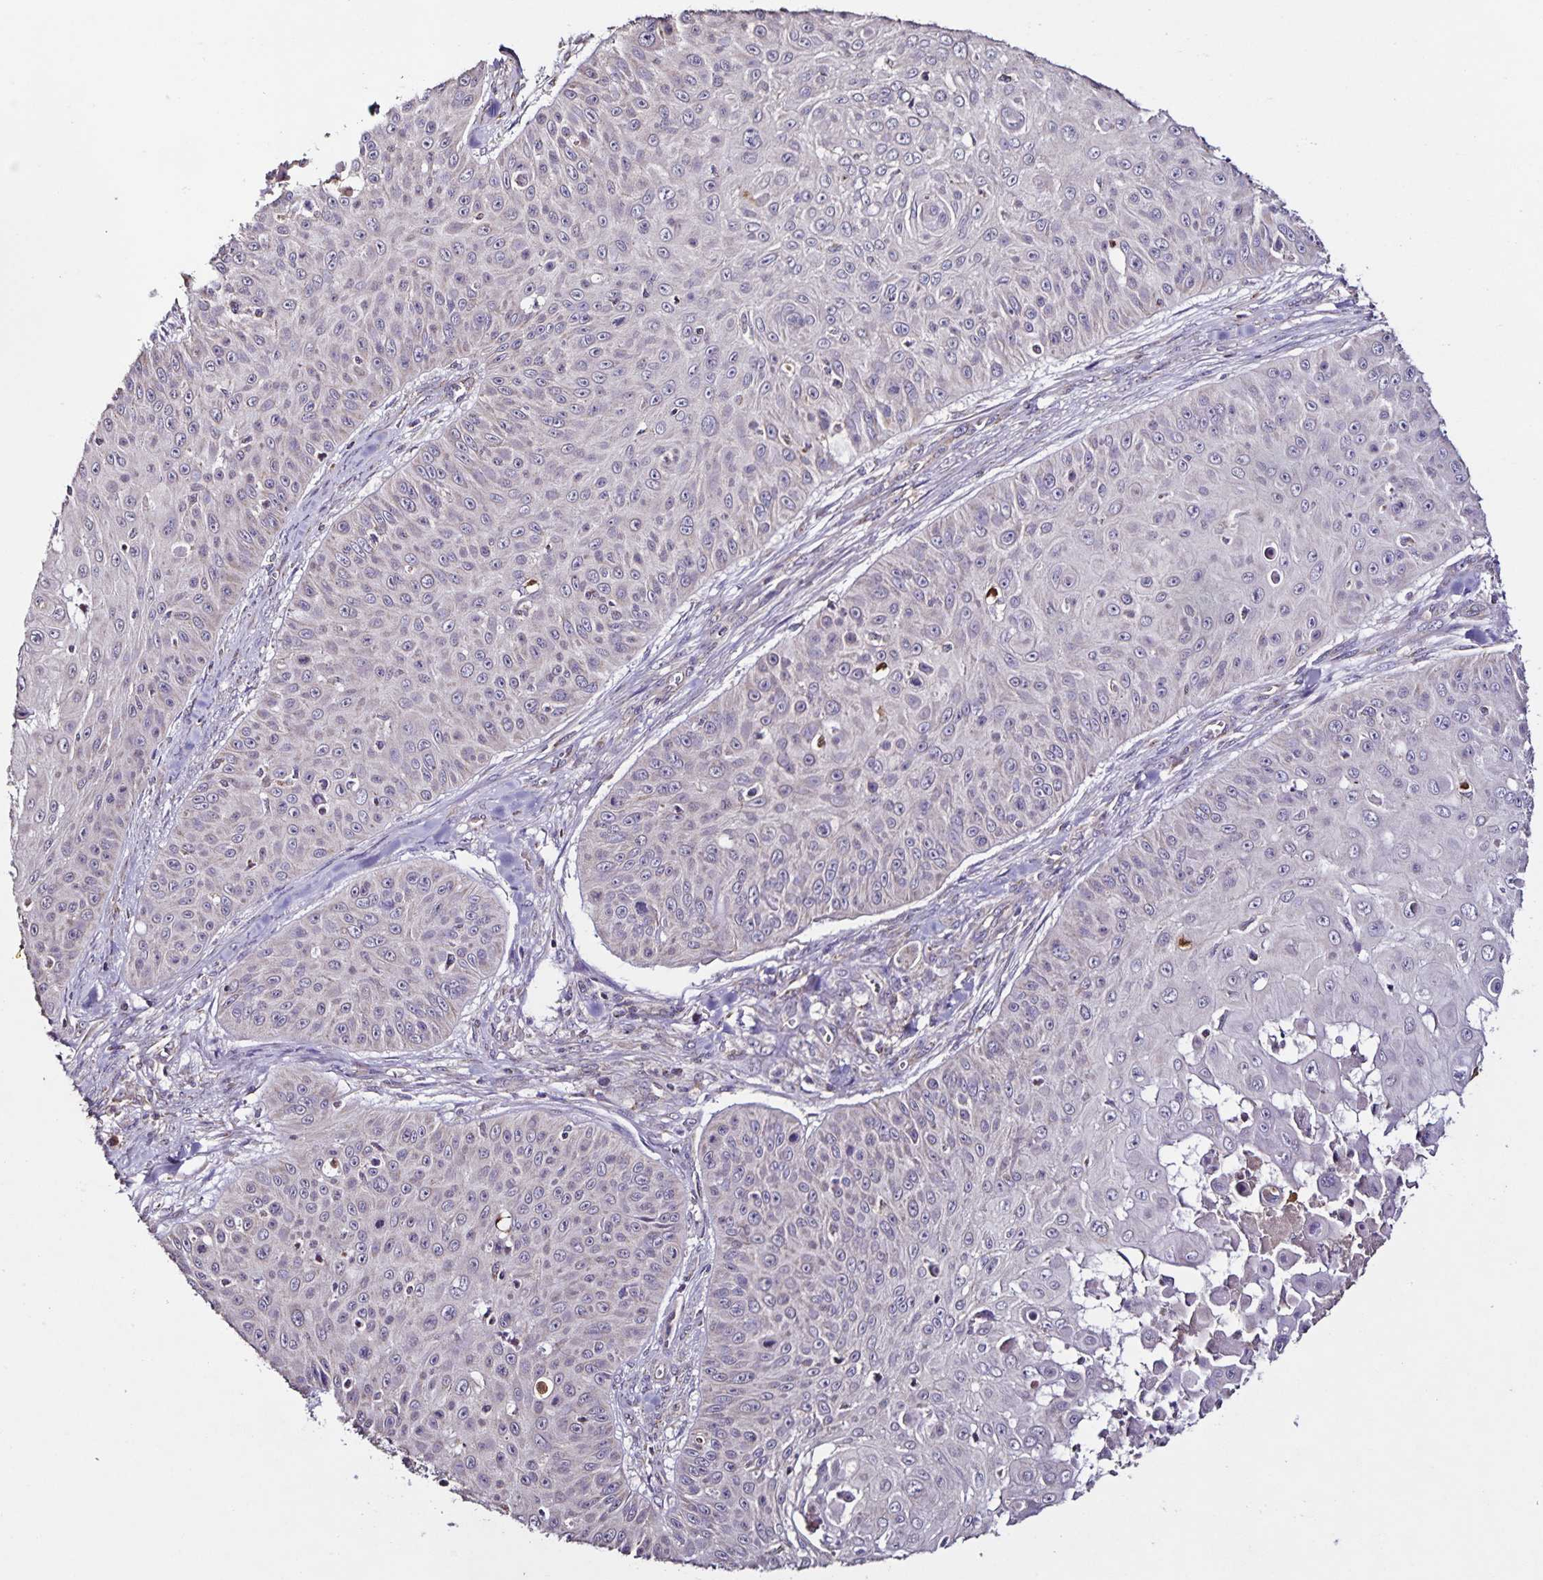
{"staining": {"intensity": "negative", "quantity": "none", "location": "none"}, "tissue": "skin cancer", "cell_type": "Tumor cells", "image_type": "cancer", "snomed": [{"axis": "morphology", "description": "Squamous cell carcinoma, NOS"}, {"axis": "topography", "description": "Skin"}], "caption": "IHC photomicrograph of neoplastic tissue: skin cancer (squamous cell carcinoma) stained with DAB demonstrates no significant protein expression in tumor cells.", "gene": "MAN1A1", "patient": {"sex": "male", "age": 82}}